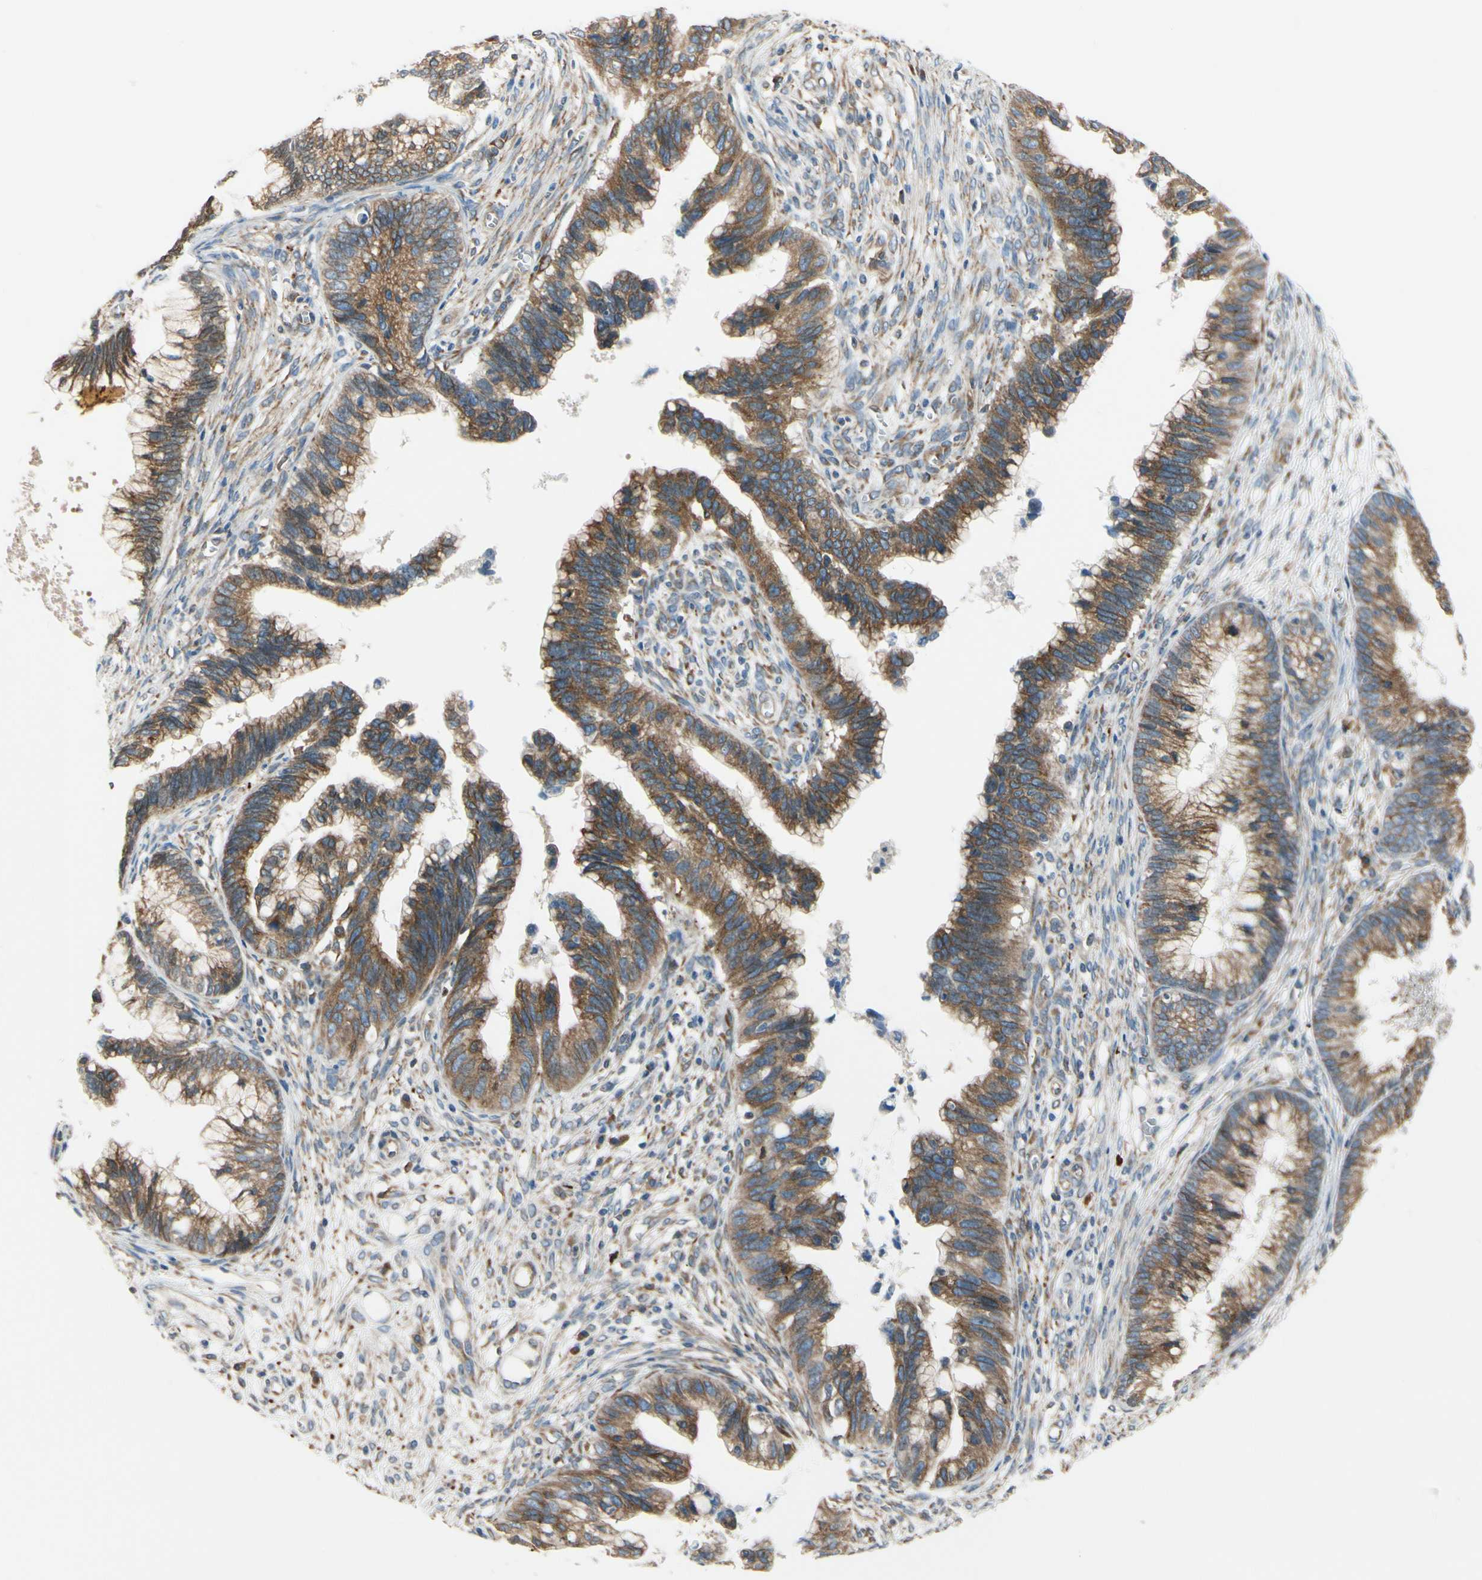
{"staining": {"intensity": "moderate", "quantity": ">75%", "location": "cytoplasmic/membranous"}, "tissue": "cervical cancer", "cell_type": "Tumor cells", "image_type": "cancer", "snomed": [{"axis": "morphology", "description": "Adenocarcinoma, NOS"}, {"axis": "topography", "description": "Cervix"}], "caption": "Tumor cells display medium levels of moderate cytoplasmic/membranous positivity in about >75% of cells in cervical adenocarcinoma. Ihc stains the protein of interest in brown and the nuclei are stained blue.", "gene": "CLCC1", "patient": {"sex": "female", "age": 44}}